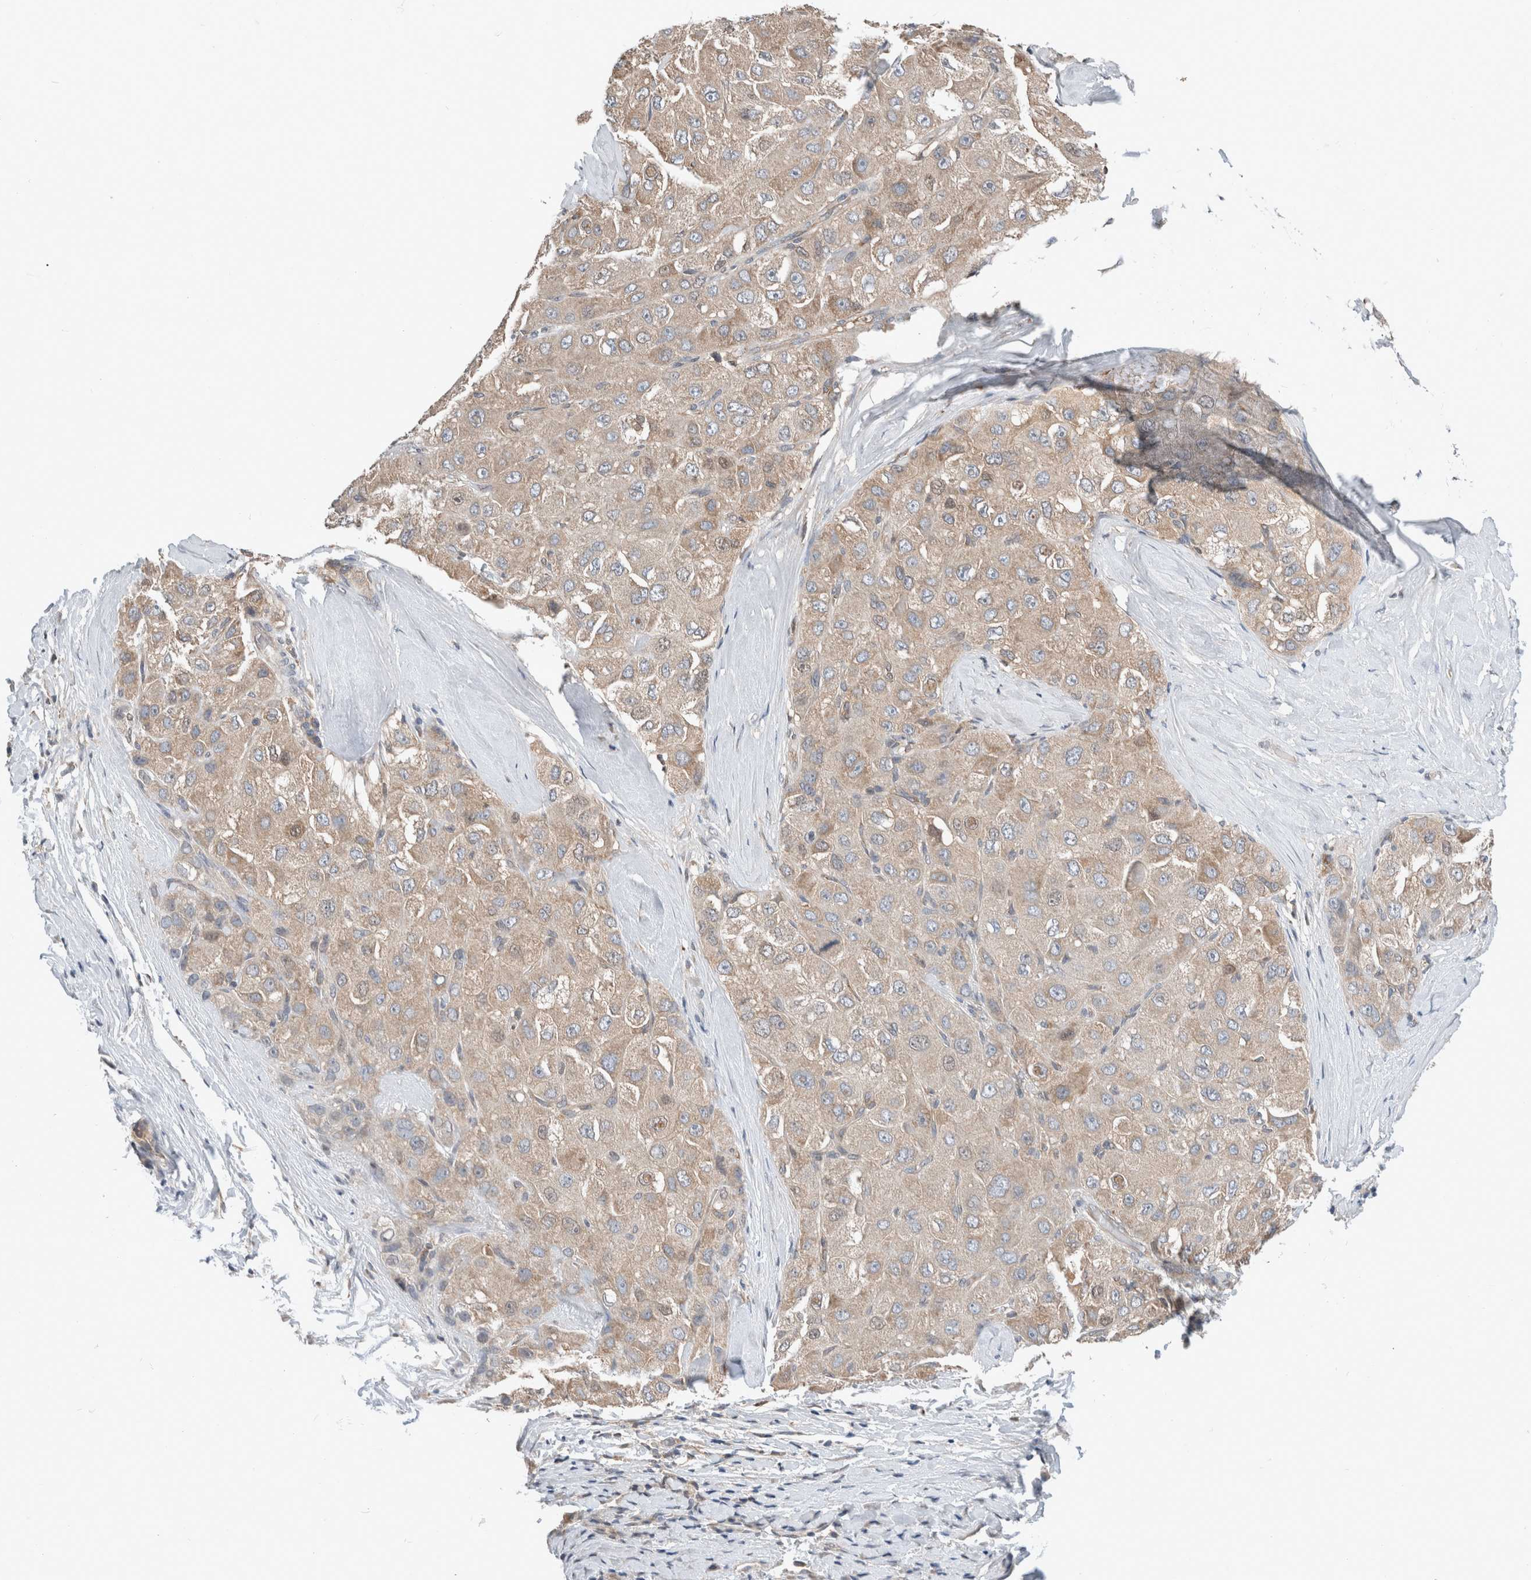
{"staining": {"intensity": "moderate", "quantity": ">75%", "location": "cytoplasmic/membranous"}, "tissue": "liver cancer", "cell_type": "Tumor cells", "image_type": "cancer", "snomed": [{"axis": "morphology", "description": "Carcinoma, Hepatocellular, NOS"}, {"axis": "topography", "description": "Liver"}], "caption": "Liver cancer (hepatocellular carcinoma) stained with immunohistochemistry (IHC) reveals moderate cytoplasmic/membranous expression in approximately >75% of tumor cells.", "gene": "XPNPEP1", "patient": {"sex": "male", "age": 80}}